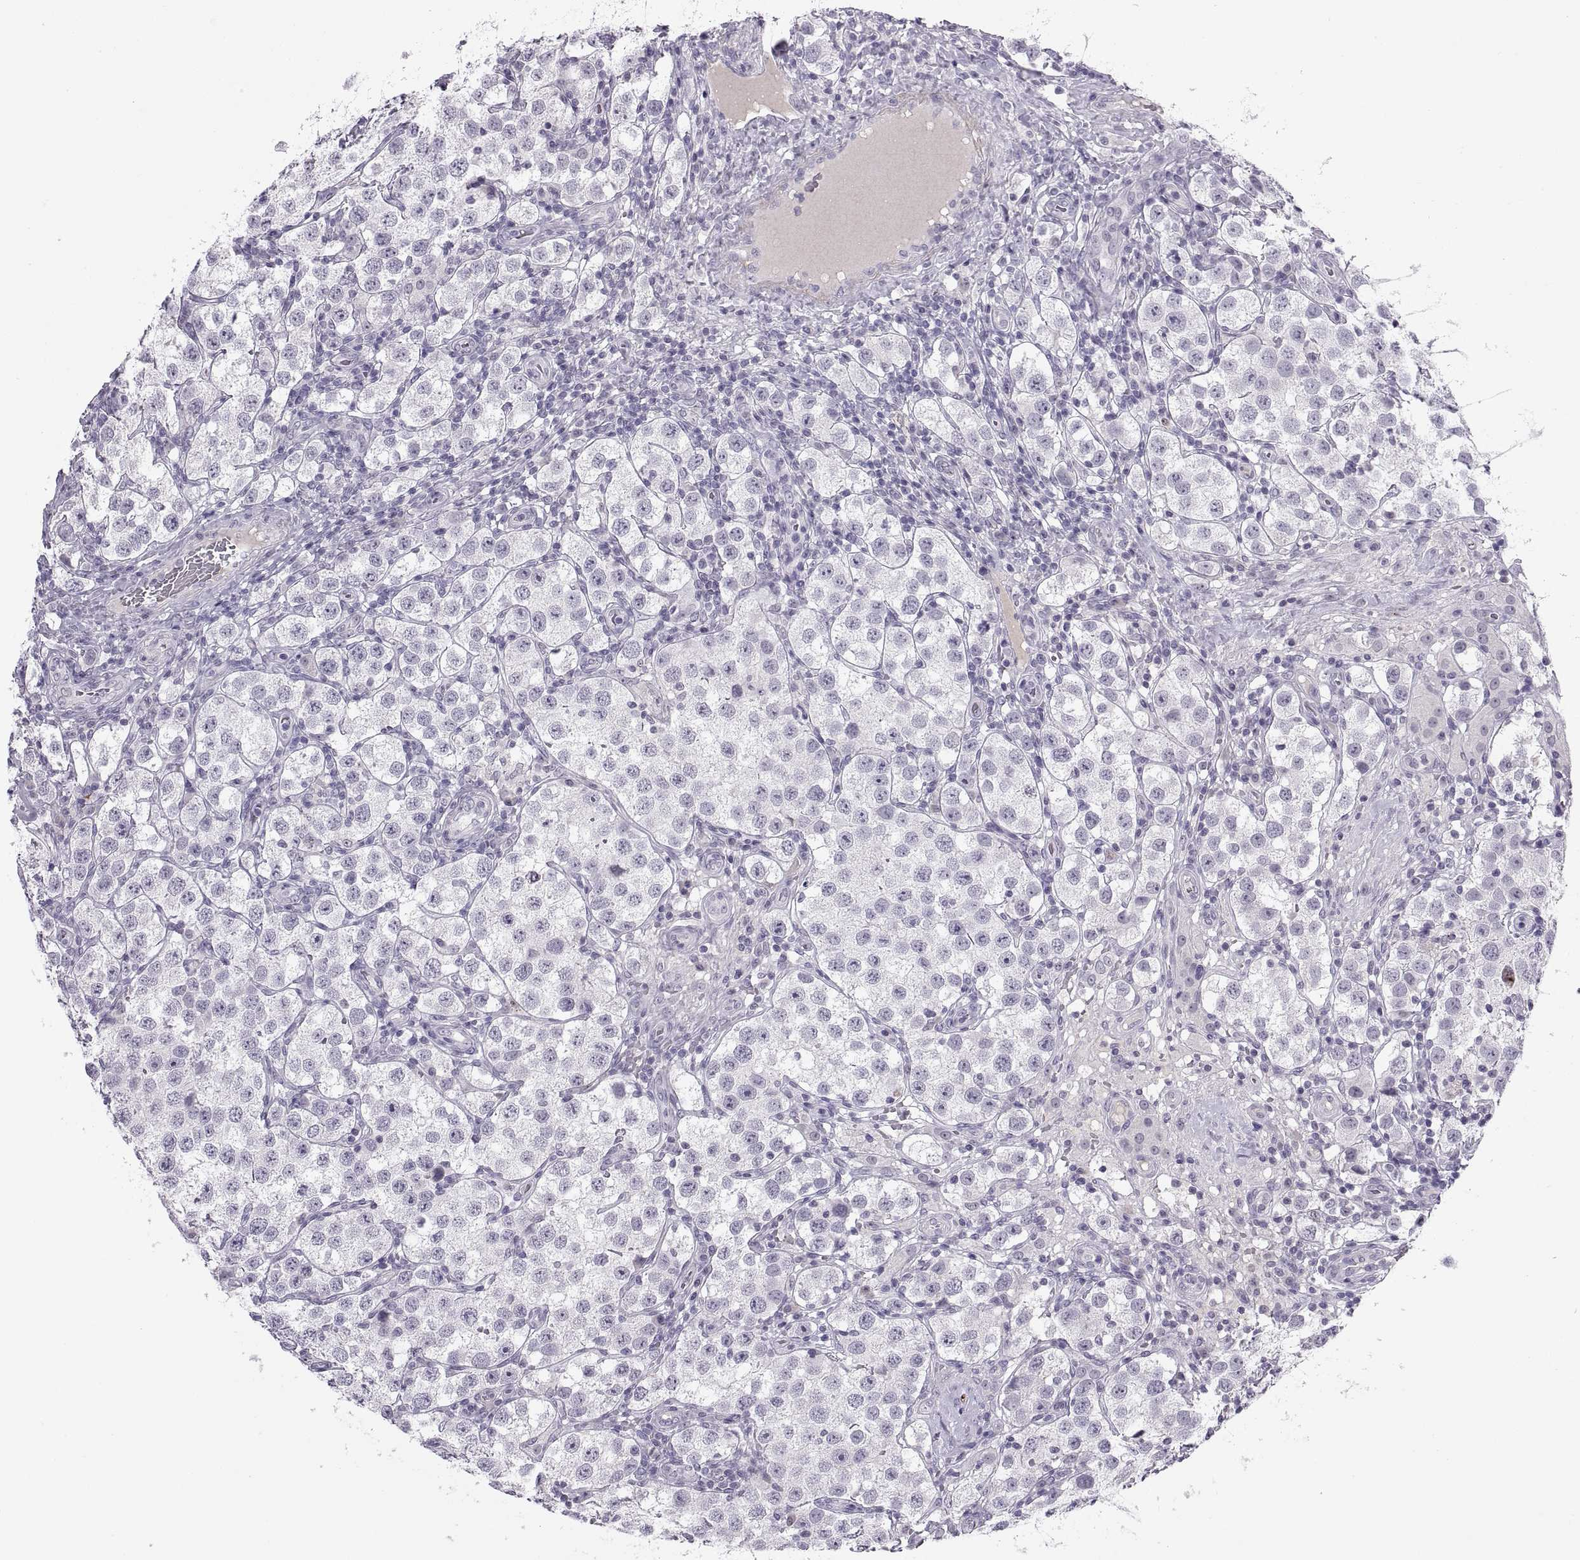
{"staining": {"intensity": "negative", "quantity": "none", "location": "none"}, "tissue": "testis cancer", "cell_type": "Tumor cells", "image_type": "cancer", "snomed": [{"axis": "morphology", "description": "Seminoma, NOS"}, {"axis": "topography", "description": "Testis"}], "caption": "A high-resolution photomicrograph shows IHC staining of testis cancer (seminoma), which reveals no significant positivity in tumor cells.", "gene": "CHCT1", "patient": {"sex": "male", "age": 37}}